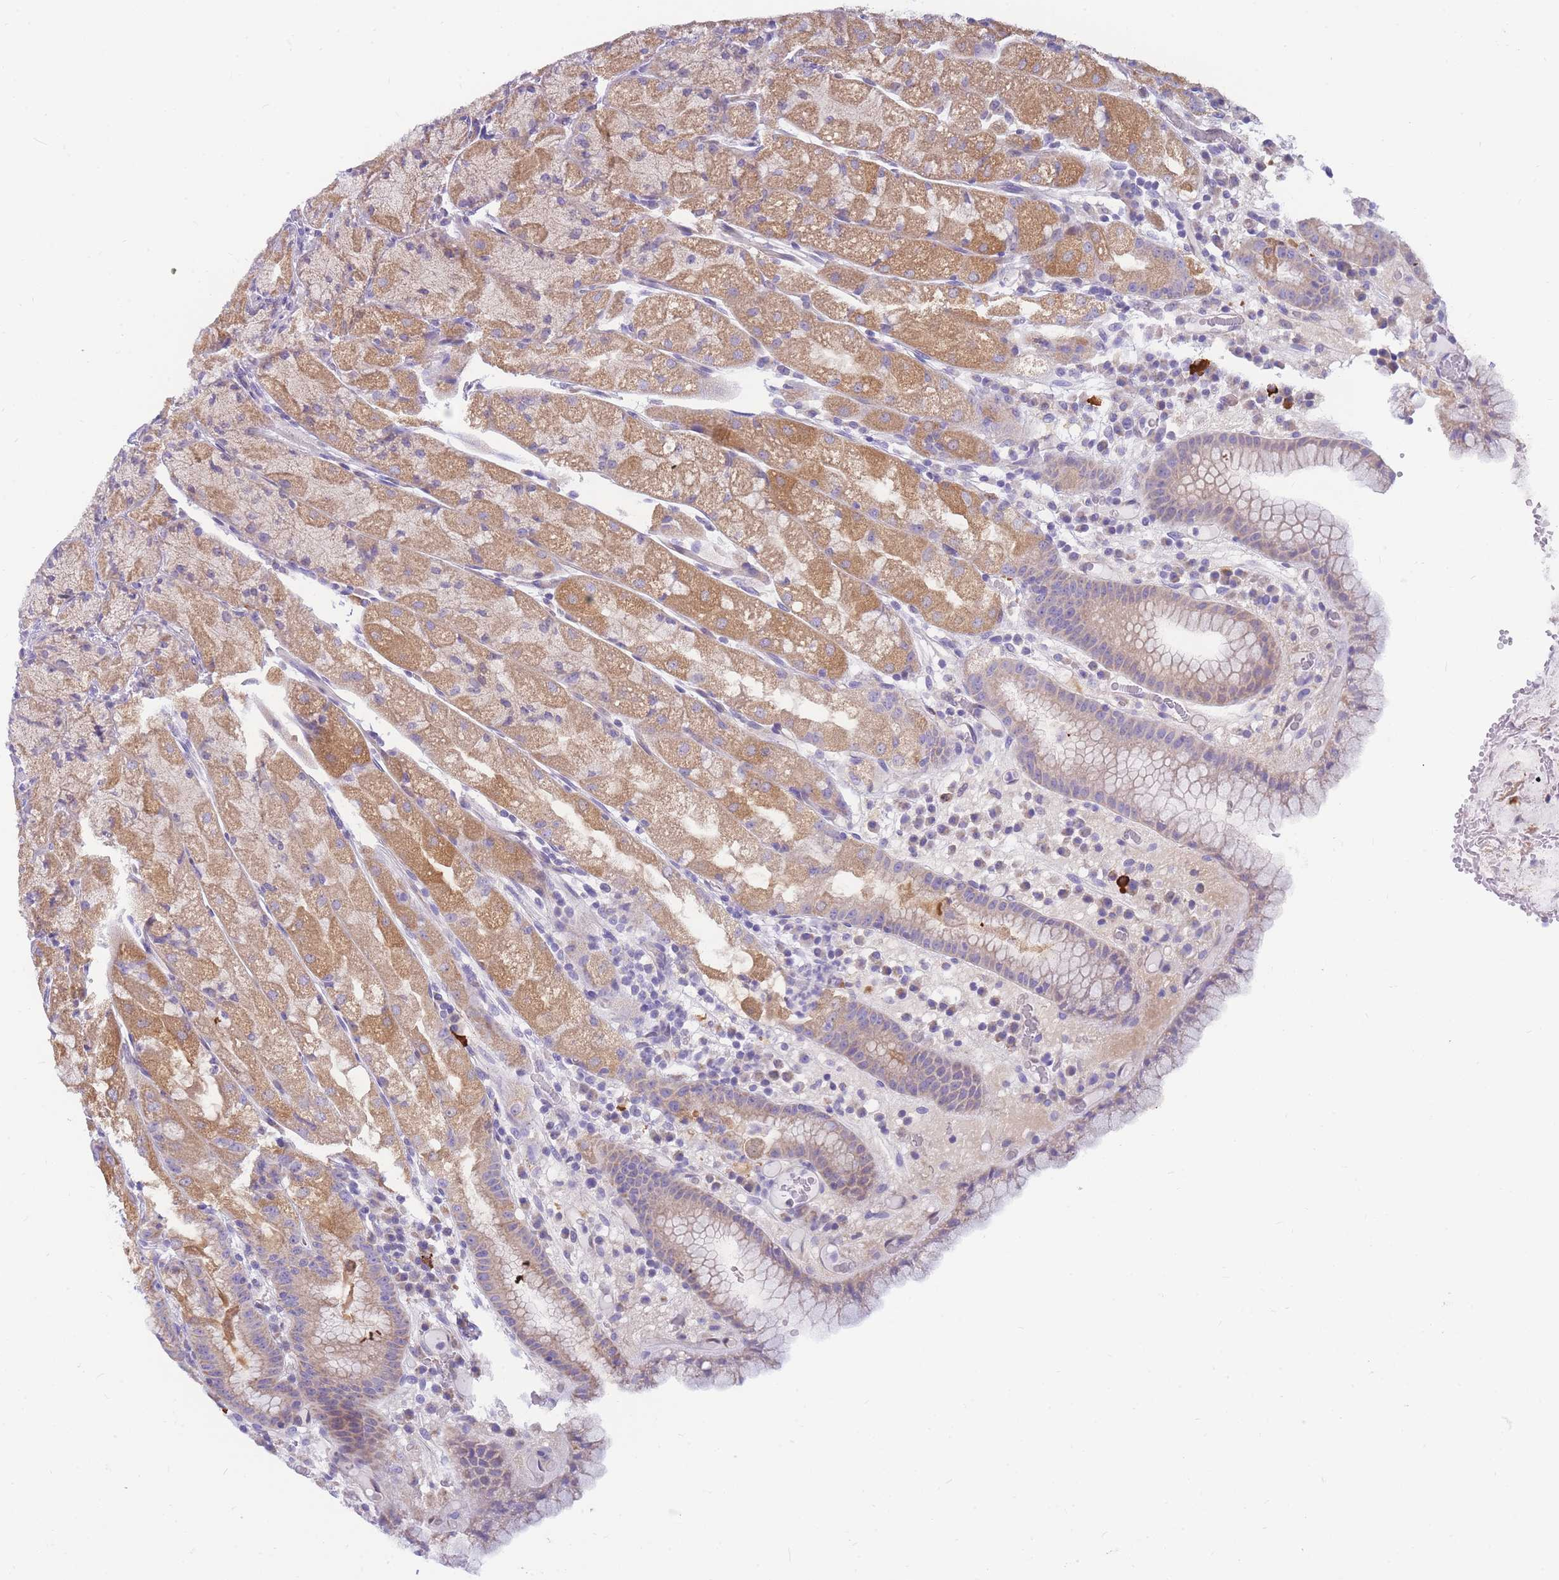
{"staining": {"intensity": "moderate", "quantity": "25%-75%", "location": "cytoplasmic/membranous"}, "tissue": "stomach", "cell_type": "Glandular cells", "image_type": "normal", "snomed": [{"axis": "morphology", "description": "Normal tissue, NOS"}, {"axis": "topography", "description": "Stomach, upper"}], "caption": "Moderate cytoplasmic/membranous staining is appreciated in about 25%-75% of glandular cells in unremarkable stomach.", "gene": "DHRS11", "patient": {"sex": "male", "age": 52}}